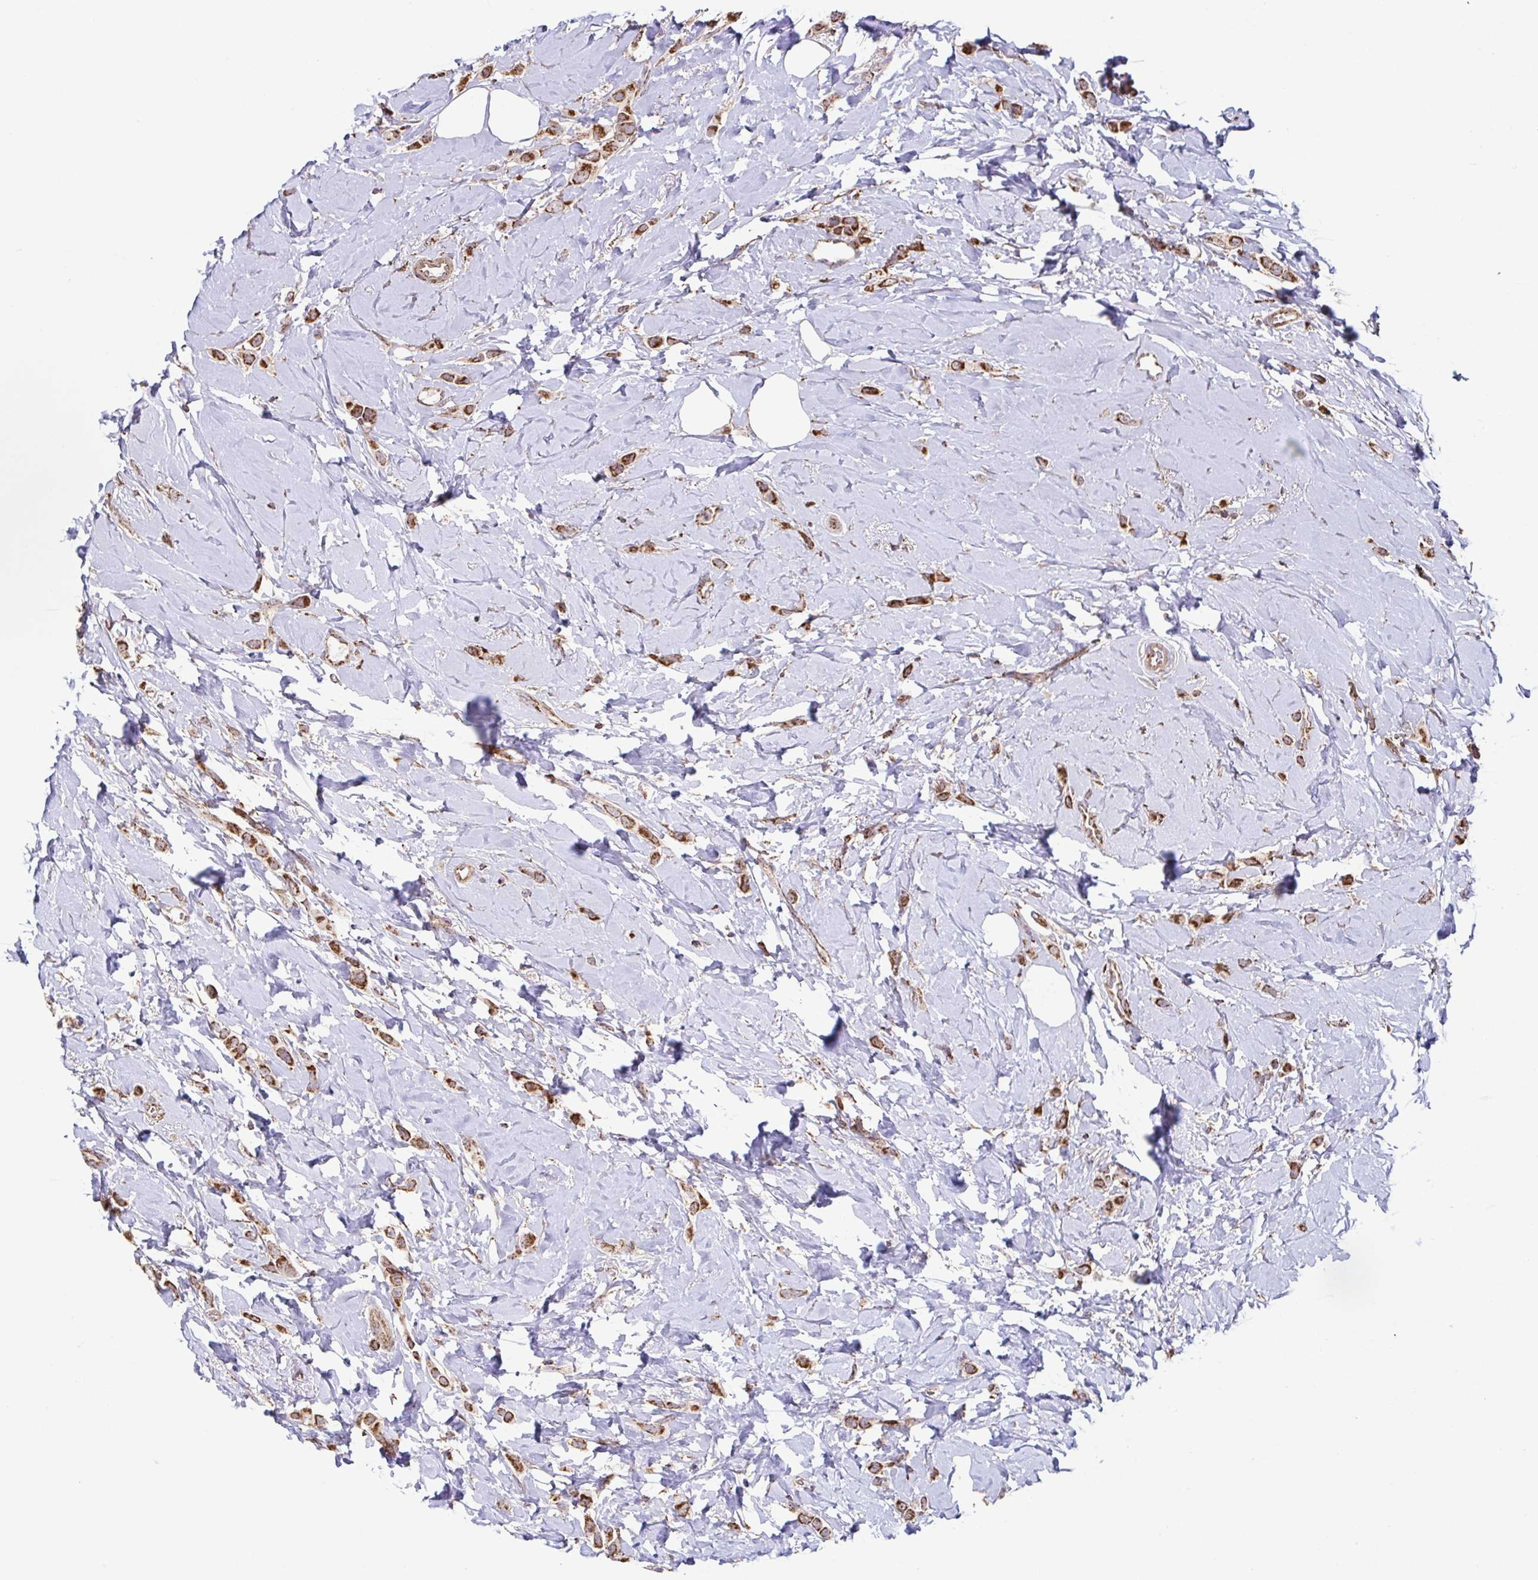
{"staining": {"intensity": "strong", "quantity": ">75%", "location": "cytoplasmic/membranous"}, "tissue": "breast cancer", "cell_type": "Tumor cells", "image_type": "cancer", "snomed": [{"axis": "morphology", "description": "Lobular carcinoma"}, {"axis": "topography", "description": "Breast"}], "caption": "There is high levels of strong cytoplasmic/membranous expression in tumor cells of breast cancer (lobular carcinoma), as demonstrated by immunohistochemical staining (brown color).", "gene": "DIP2B", "patient": {"sex": "female", "age": 66}}